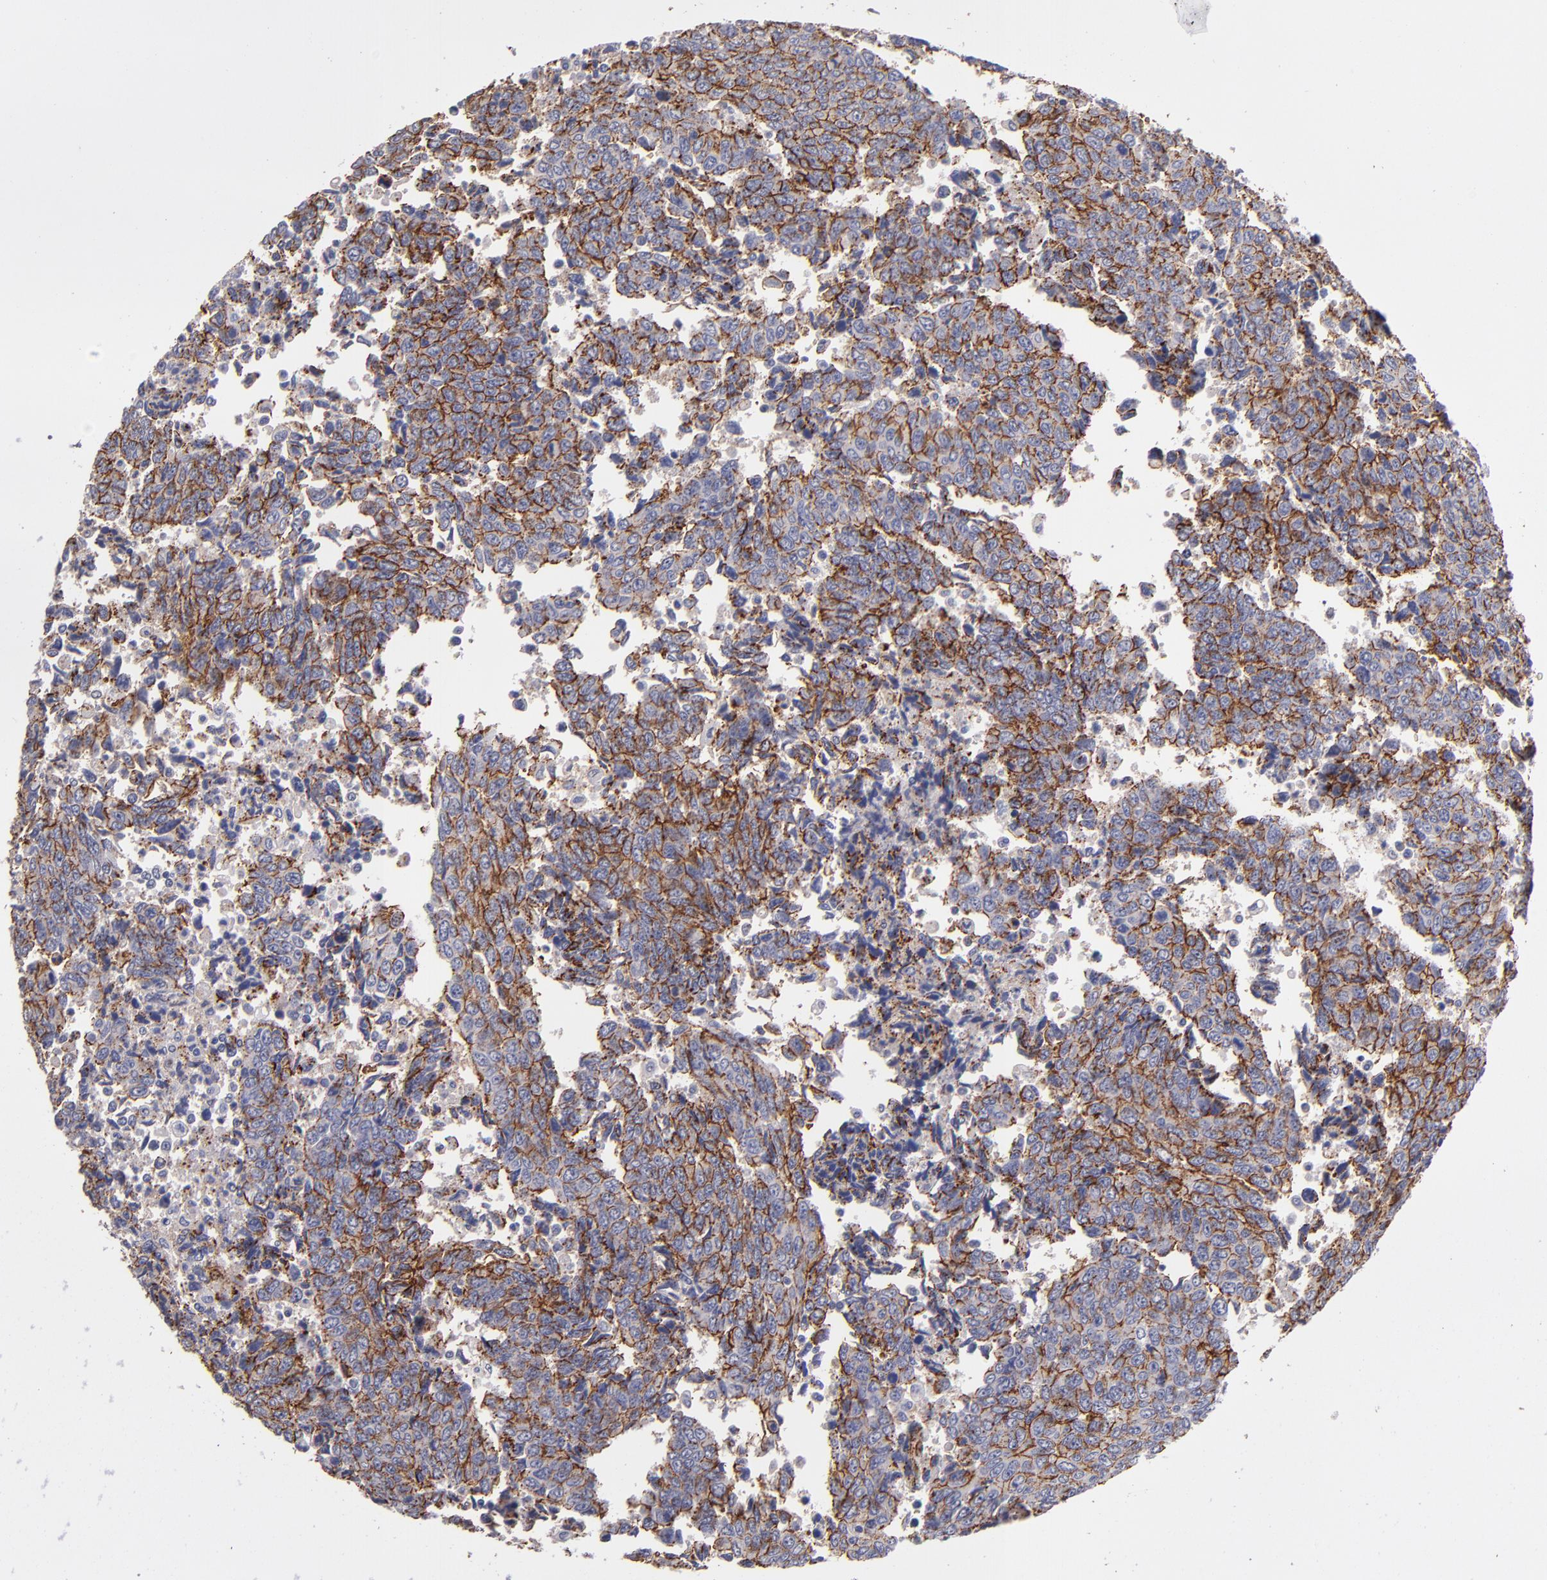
{"staining": {"intensity": "moderate", "quantity": ">75%", "location": "cytoplasmic/membranous"}, "tissue": "urothelial cancer", "cell_type": "Tumor cells", "image_type": "cancer", "snomed": [{"axis": "morphology", "description": "Urothelial carcinoma, High grade"}, {"axis": "topography", "description": "Urinary bladder"}], "caption": "This is an image of immunohistochemistry staining of high-grade urothelial carcinoma, which shows moderate staining in the cytoplasmic/membranous of tumor cells.", "gene": "CLDN5", "patient": {"sex": "male", "age": 86}}